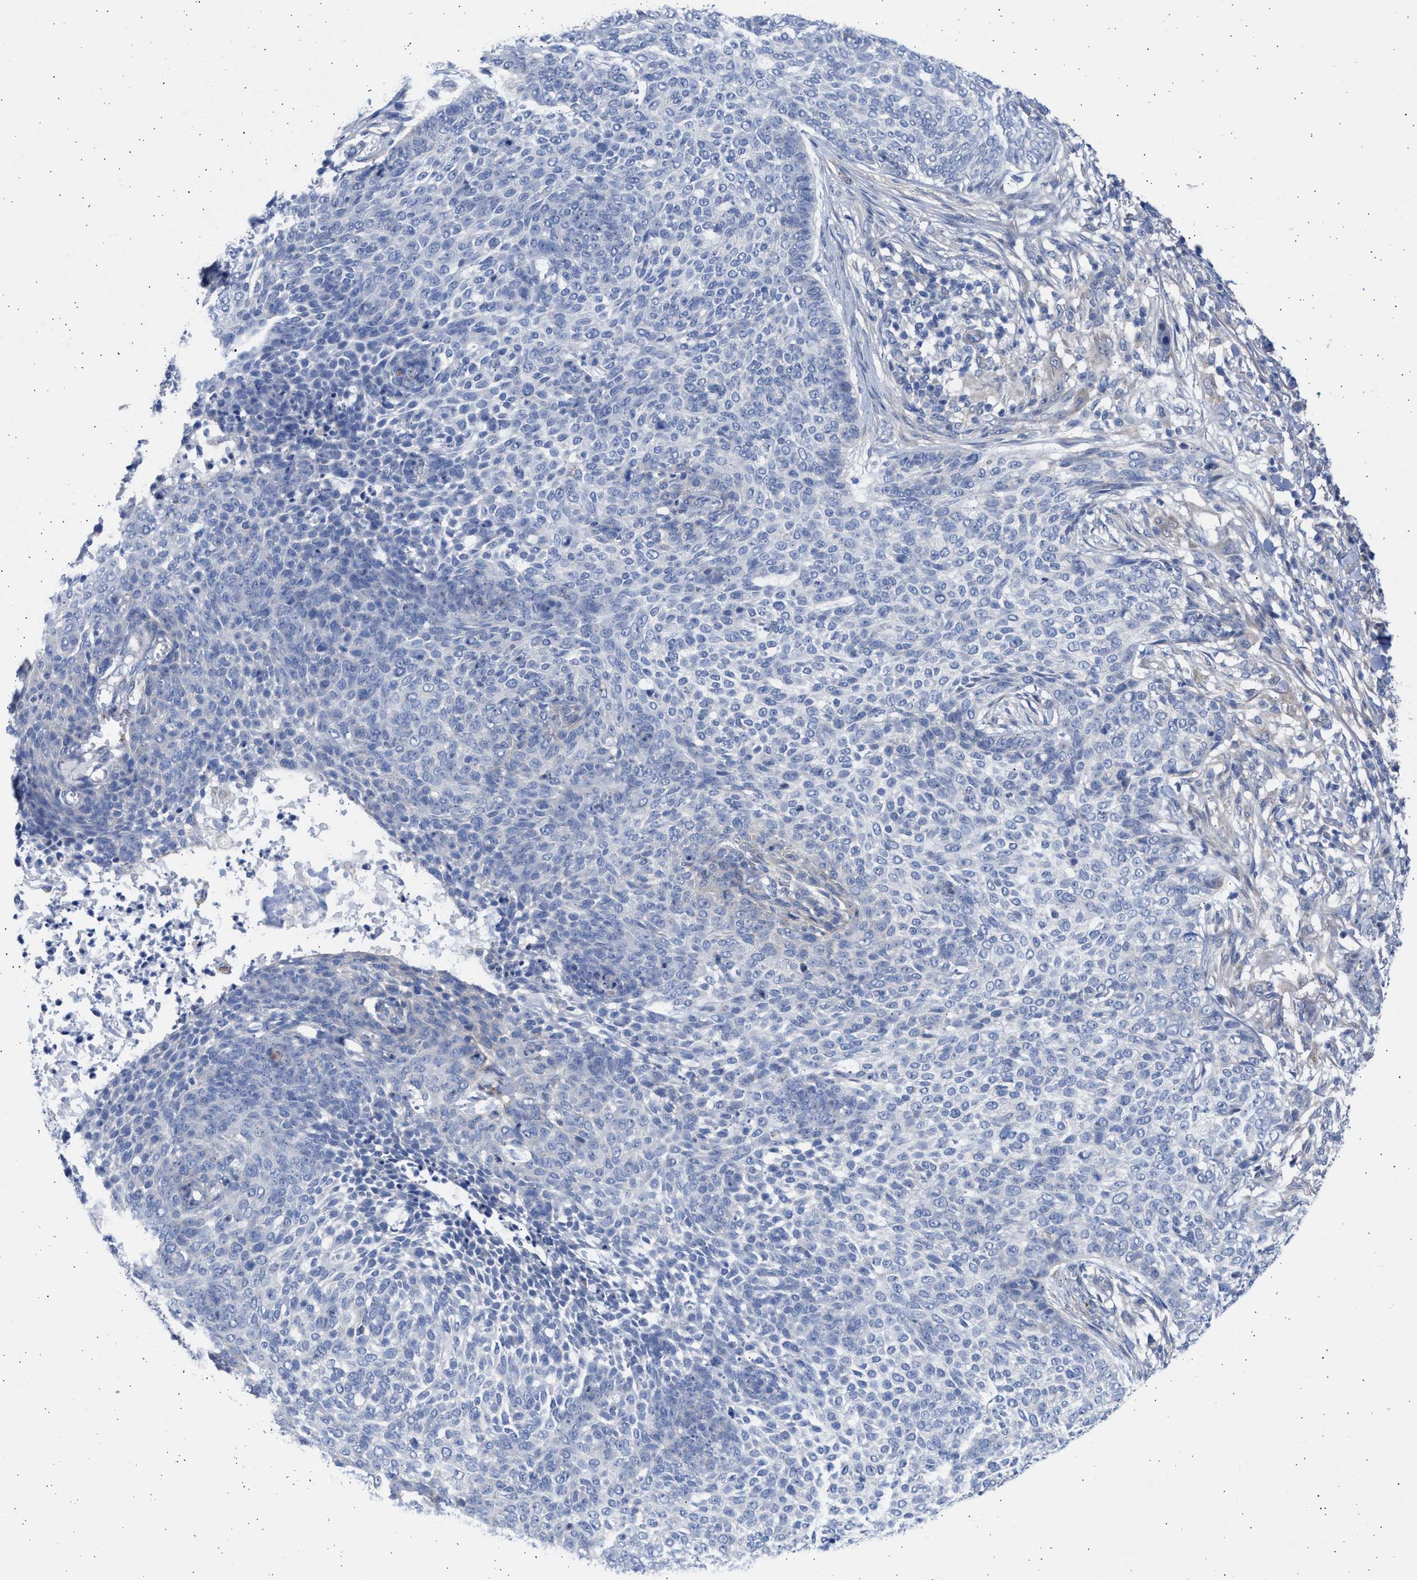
{"staining": {"intensity": "negative", "quantity": "none", "location": "none"}, "tissue": "skin cancer", "cell_type": "Tumor cells", "image_type": "cancer", "snomed": [{"axis": "morphology", "description": "Basal cell carcinoma"}, {"axis": "topography", "description": "Skin"}], "caption": "DAB immunohistochemical staining of skin basal cell carcinoma exhibits no significant staining in tumor cells.", "gene": "NBR1", "patient": {"sex": "female", "age": 64}}